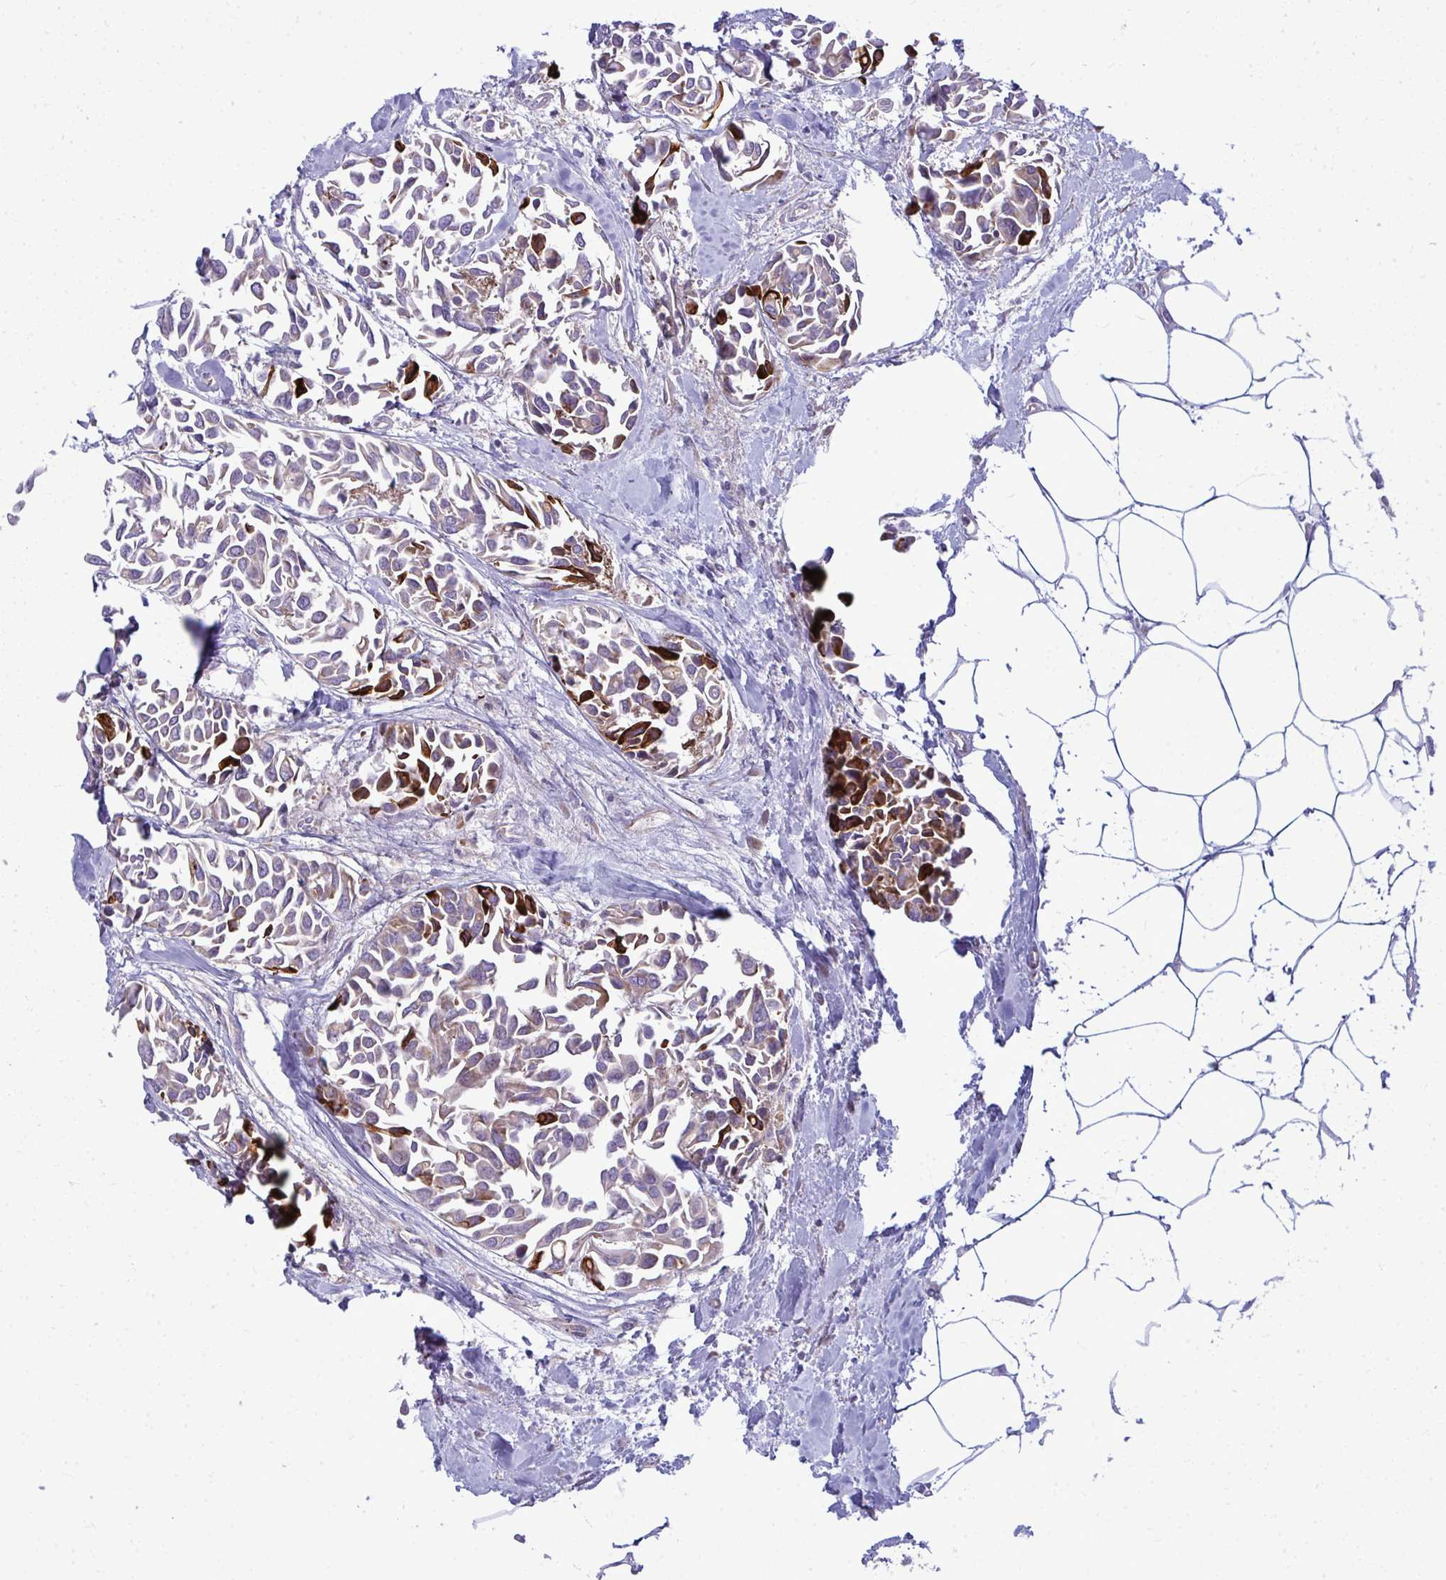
{"staining": {"intensity": "strong", "quantity": "<25%", "location": "cytoplasmic/membranous"}, "tissue": "breast cancer", "cell_type": "Tumor cells", "image_type": "cancer", "snomed": [{"axis": "morphology", "description": "Duct carcinoma"}, {"axis": "topography", "description": "Breast"}], "caption": "Protein staining of breast cancer tissue reveals strong cytoplasmic/membranous staining in about <25% of tumor cells.", "gene": "GFPT2", "patient": {"sex": "female", "age": 54}}